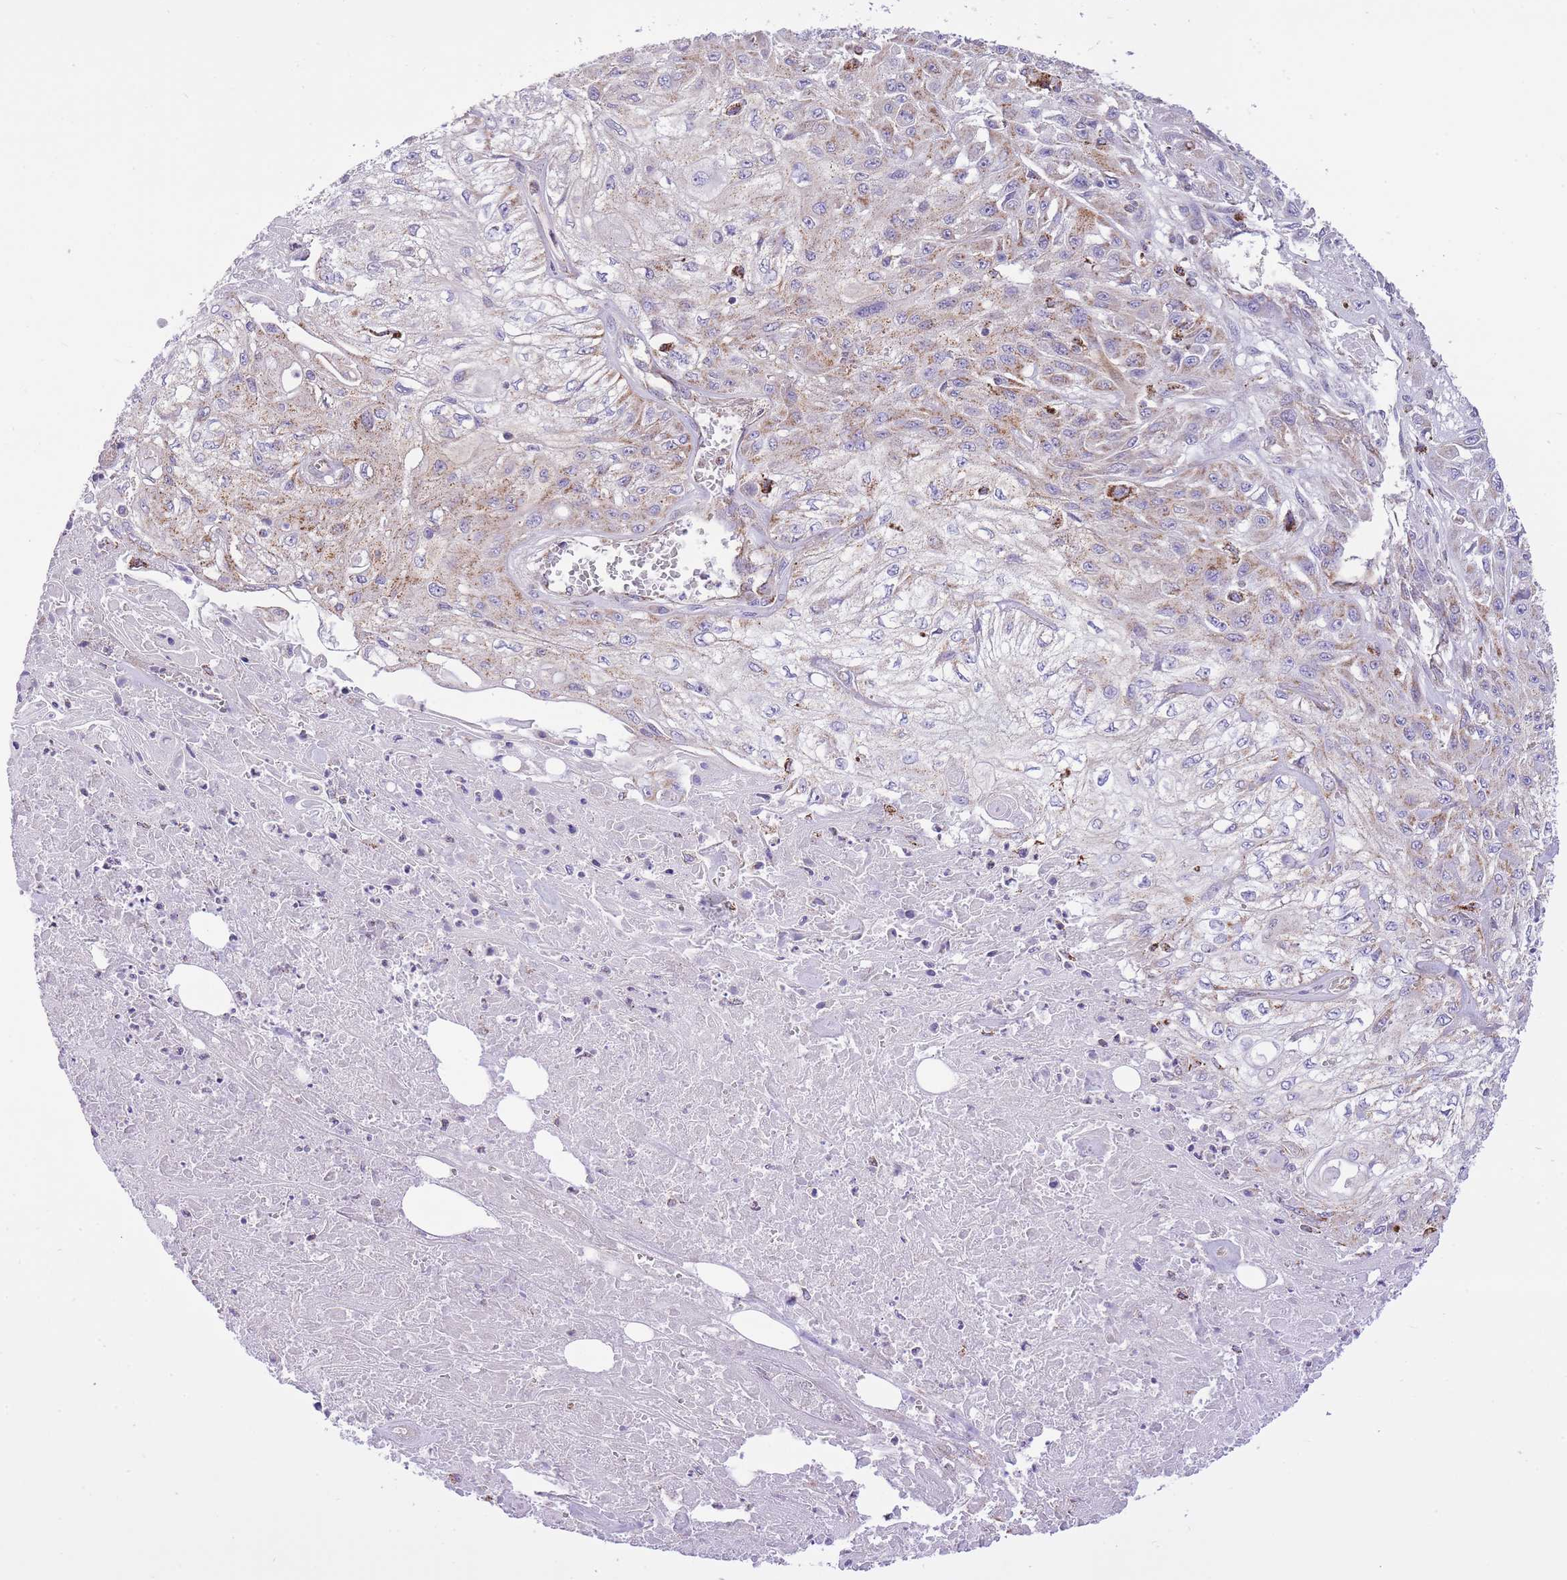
{"staining": {"intensity": "moderate", "quantity": "<25%", "location": "cytoplasmic/membranous"}, "tissue": "skin cancer", "cell_type": "Tumor cells", "image_type": "cancer", "snomed": [{"axis": "morphology", "description": "Squamous cell carcinoma, NOS"}, {"axis": "morphology", "description": "Squamous cell carcinoma, metastatic, NOS"}, {"axis": "topography", "description": "Skin"}, {"axis": "topography", "description": "Lymph node"}], "caption": "The micrograph exhibits immunohistochemical staining of skin metastatic squamous cell carcinoma. There is moderate cytoplasmic/membranous positivity is seen in approximately <25% of tumor cells. The protein of interest is shown in brown color, while the nuclei are stained blue.", "gene": "ST3GAL3", "patient": {"sex": "male", "age": 75}}